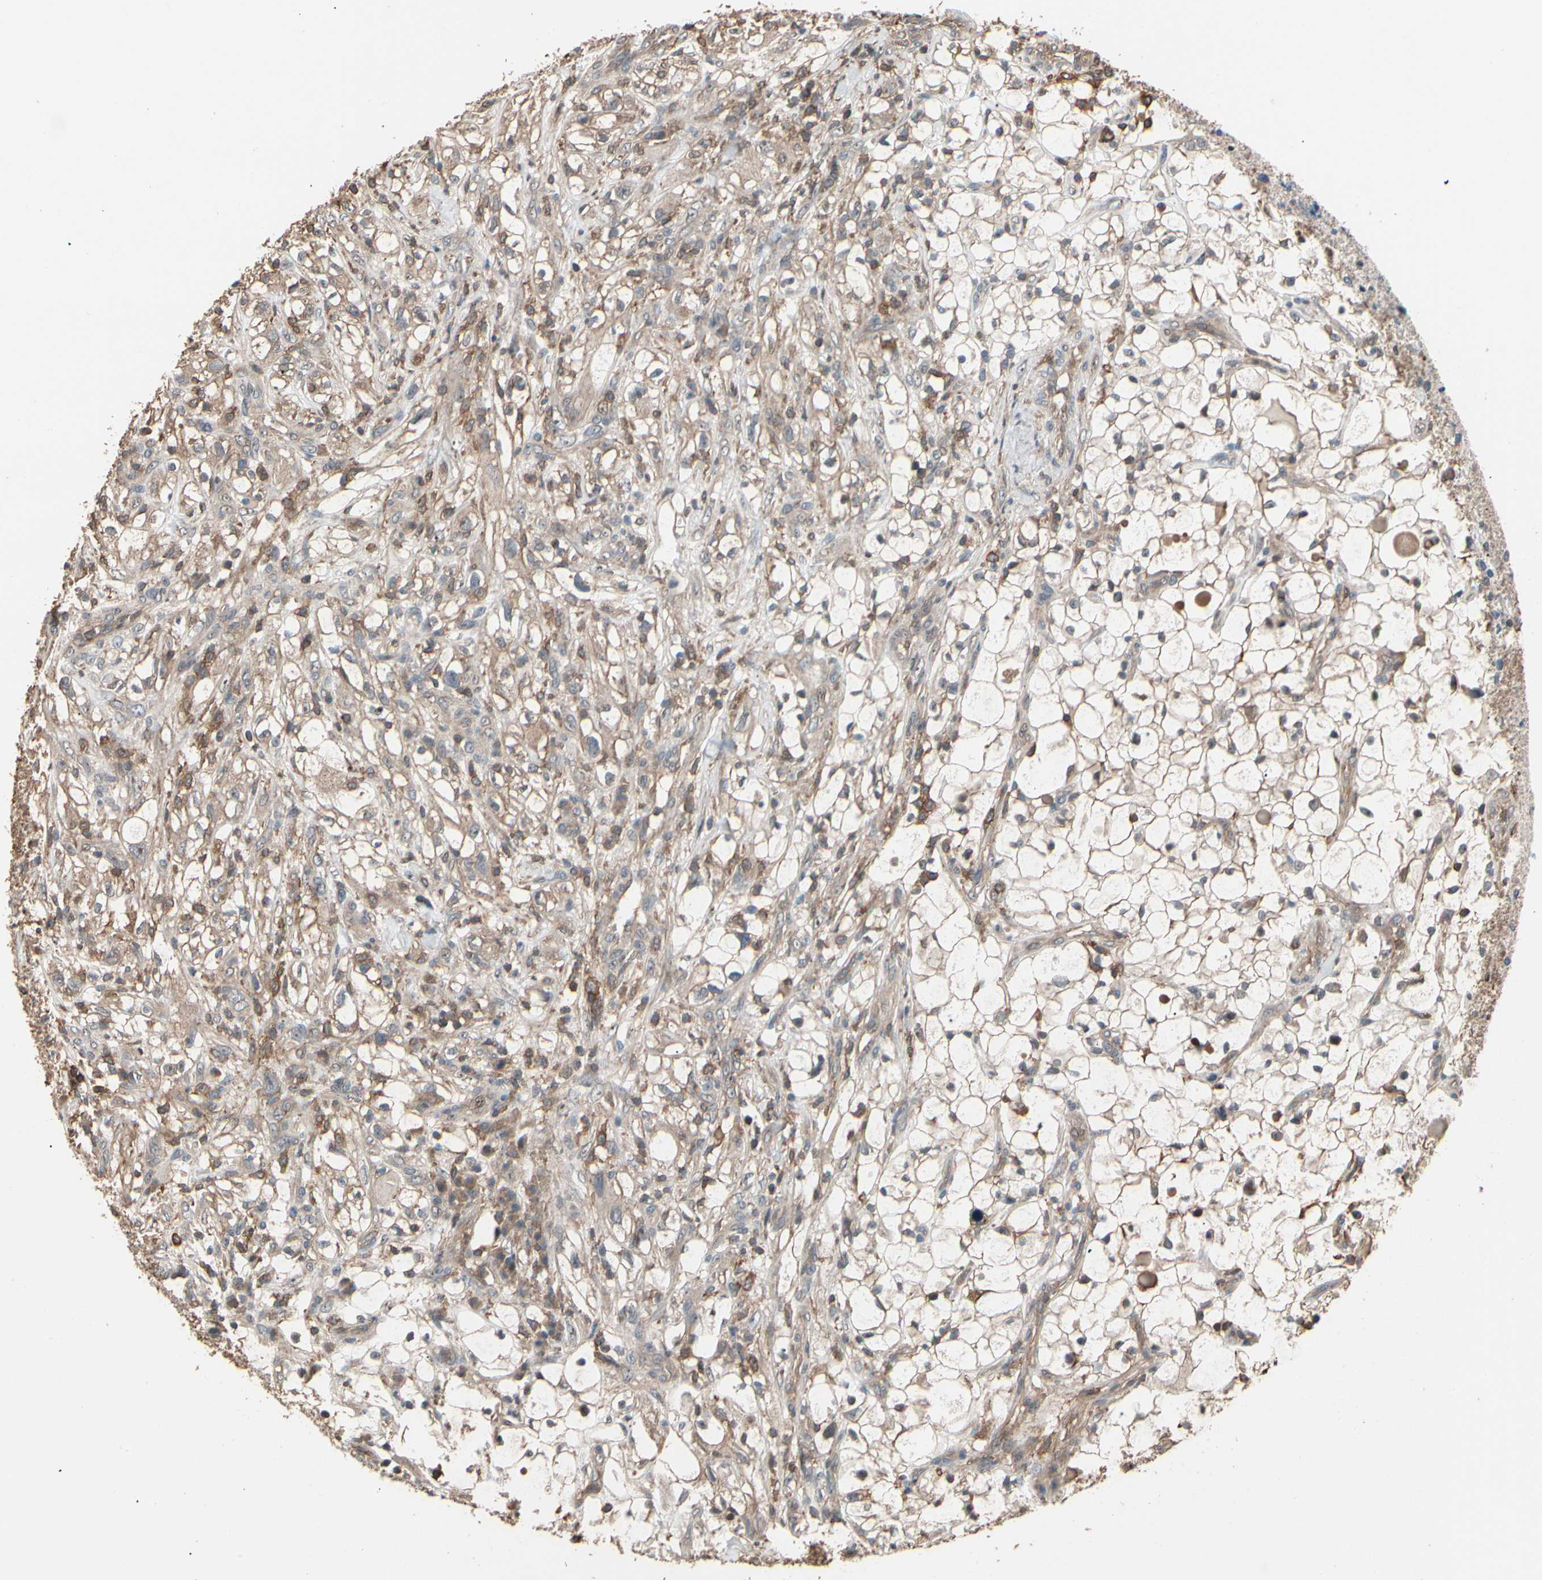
{"staining": {"intensity": "weak", "quantity": ">75%", "location": "cytoplasmic/membranous"}, "tissue": "renal cancer", "cell_type": "Tumor cells", "image_type": "cancer", "snomed": [{"axis": "morphology", "description": "Adenocarcinoma, NOS"}, {"axis": "topography", "description": "Kidney"}], "caption": "Immunohistochemical staining of renal cancer reveals low levels of weak cytoplasmic/membranous positivity in about >75% of tumor cells. (DAB IHC with brightfield microscopy, high magnification).", "gene": "MAPK13", "patient": {"sex": "female", "age": 60}}